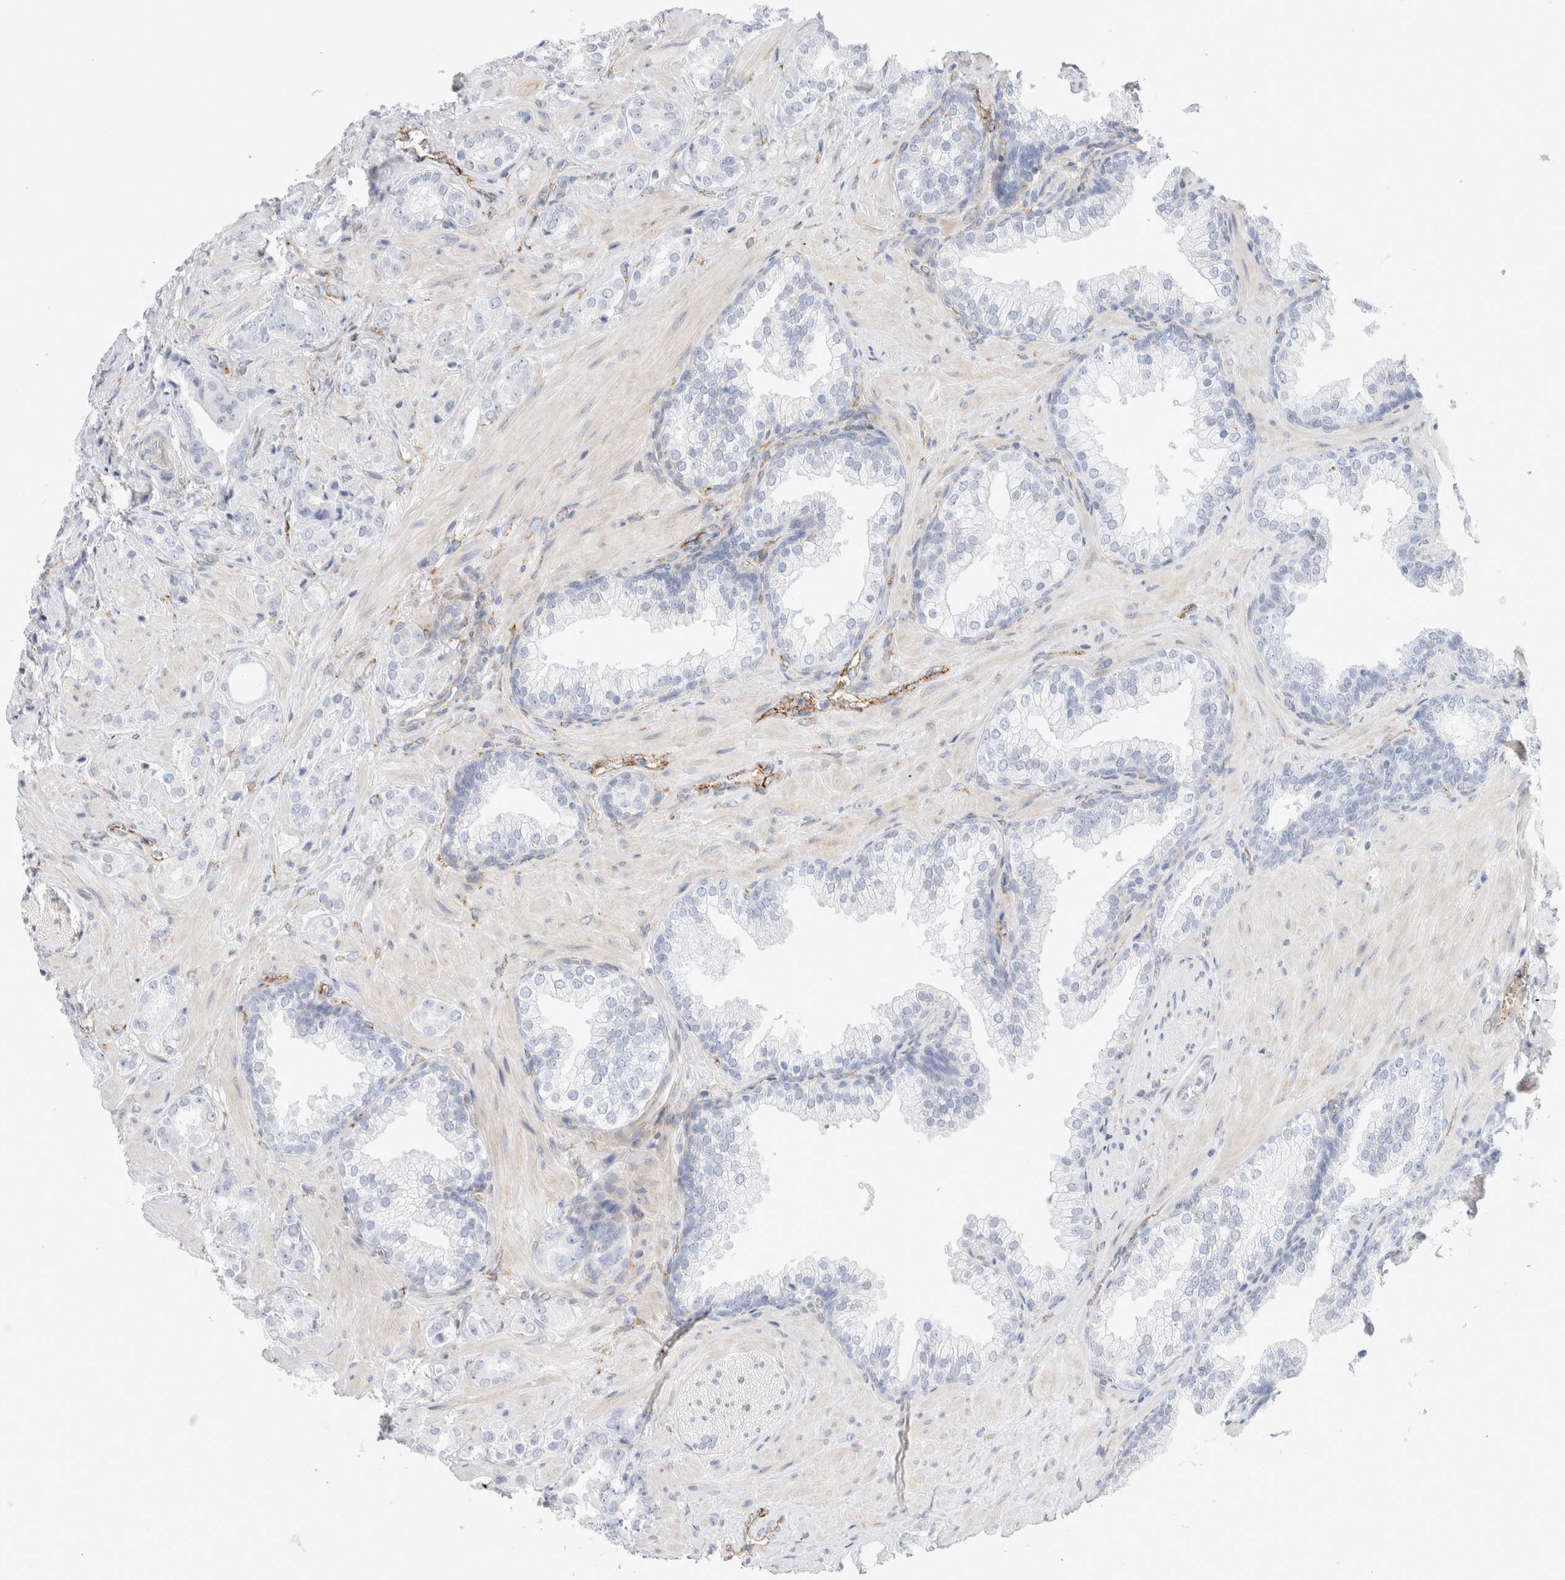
{"staining": {"intensity": "negative", "quantity": "none", "location": "none"}, "tissue": "prostate cancer", "cell_type": "Tumor cells", "image_type": "cancer", "snomed": [{"axis": "morphology", "description": "Adenocarcinoma, High grade"}, {"axis": "topography", "description": "Prostate"}], "caption": "A high-resolution image shows immunohistochemistry staining of prostate cancer (high-grade adenocarcinoma), which shows no significant expression in tumor cells. (DAB IHC visualized using brightfield microscopy, high magnification).", "gene": "CNPY4", "patient": {"sex": "male", "age": 64}}